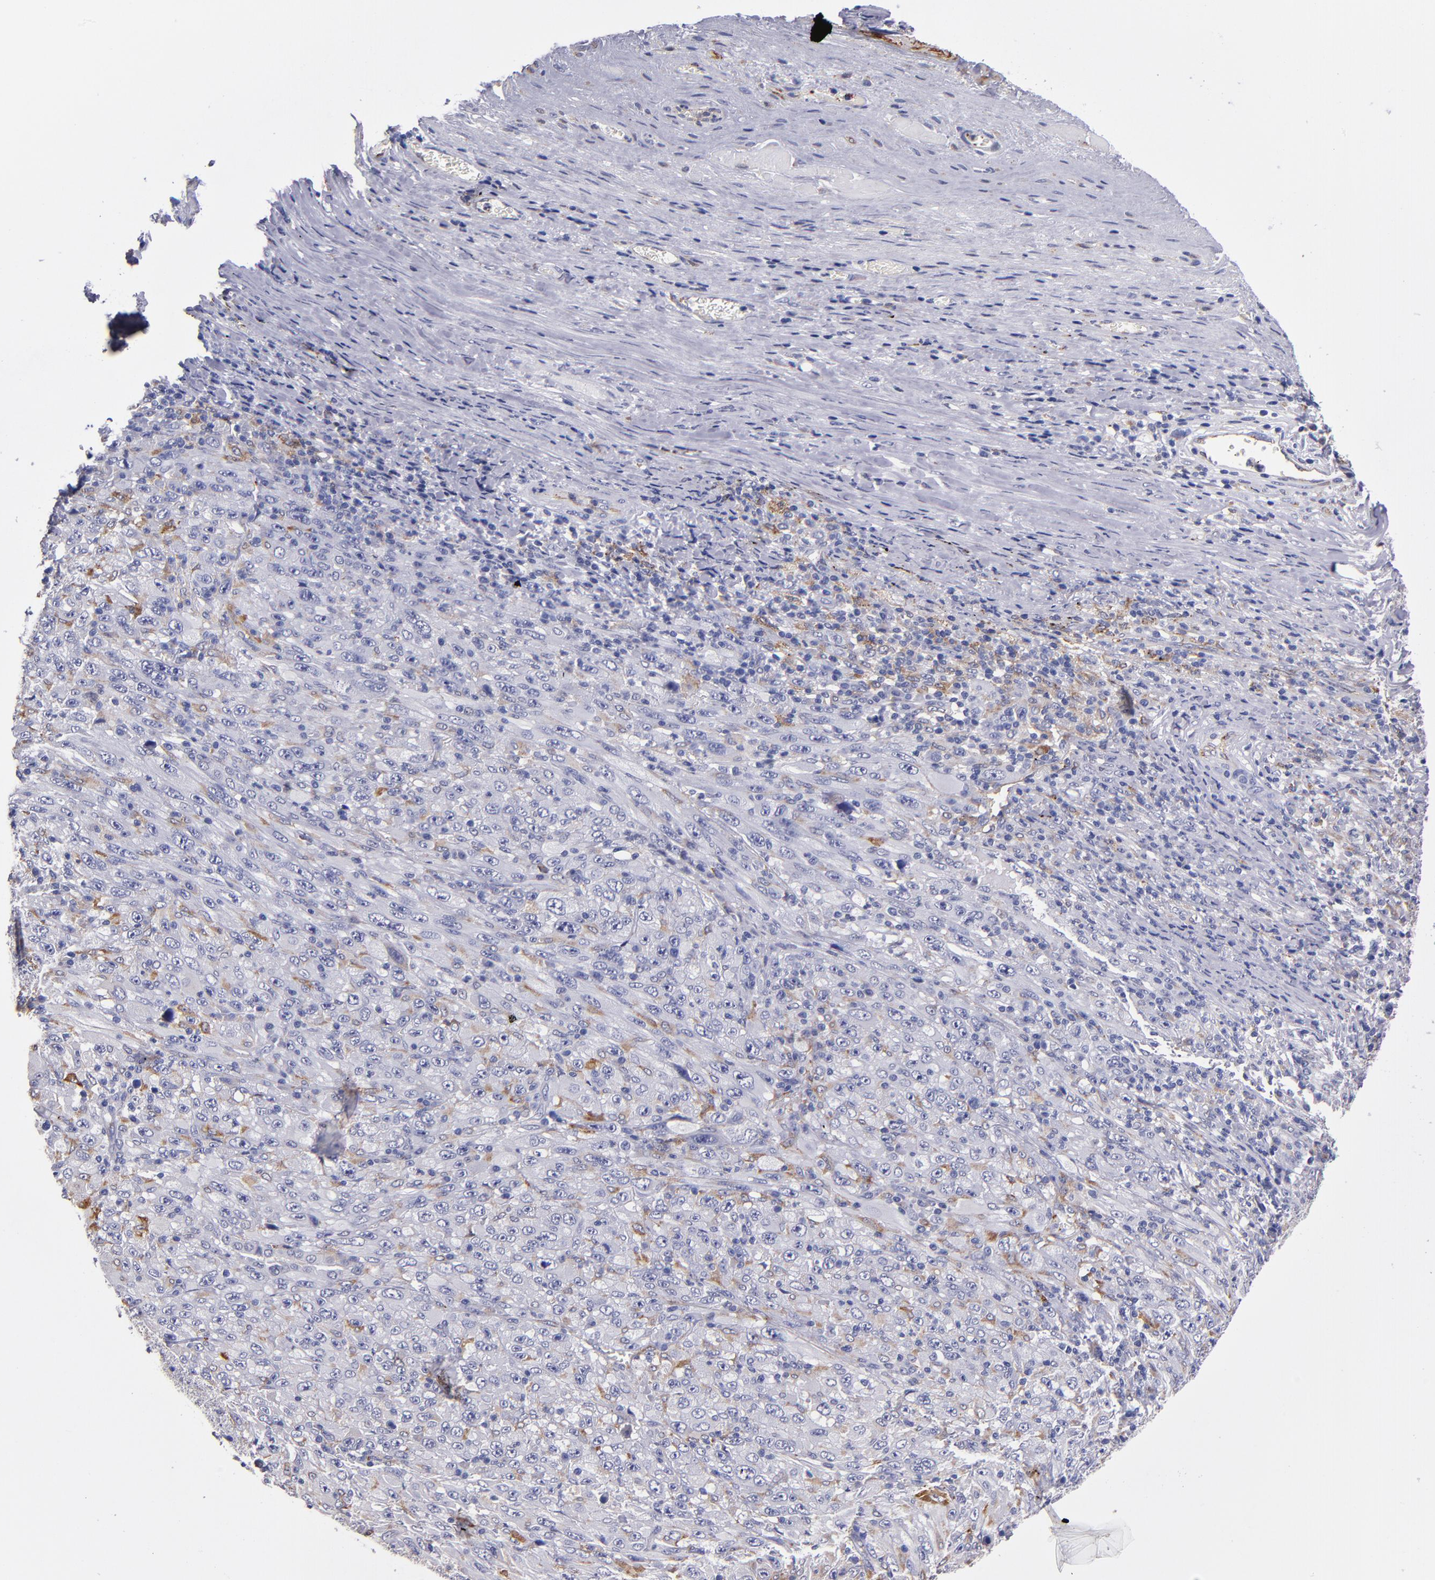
{"staining": {"intensity": "negative", "quantity": "none", "location": "none"}, "tissue": "melanoma", "cell_type": "Tumor cells", "image_type": "cancer", "snomed": [{"axis": "morphology", "description": "Malignant melanoma, Metastatic site"}, {"axis": "topography", "description": "Skin"}], "caption": "IHC histopathology image of human malignant melanoma (metastatic site) stained for a protein (brown), which displays no expression in tumor cells. (IHC, brightfield microscopy, high magnification).", "gene": "SELP", "patient": {"sex": "female", "age": 56}}